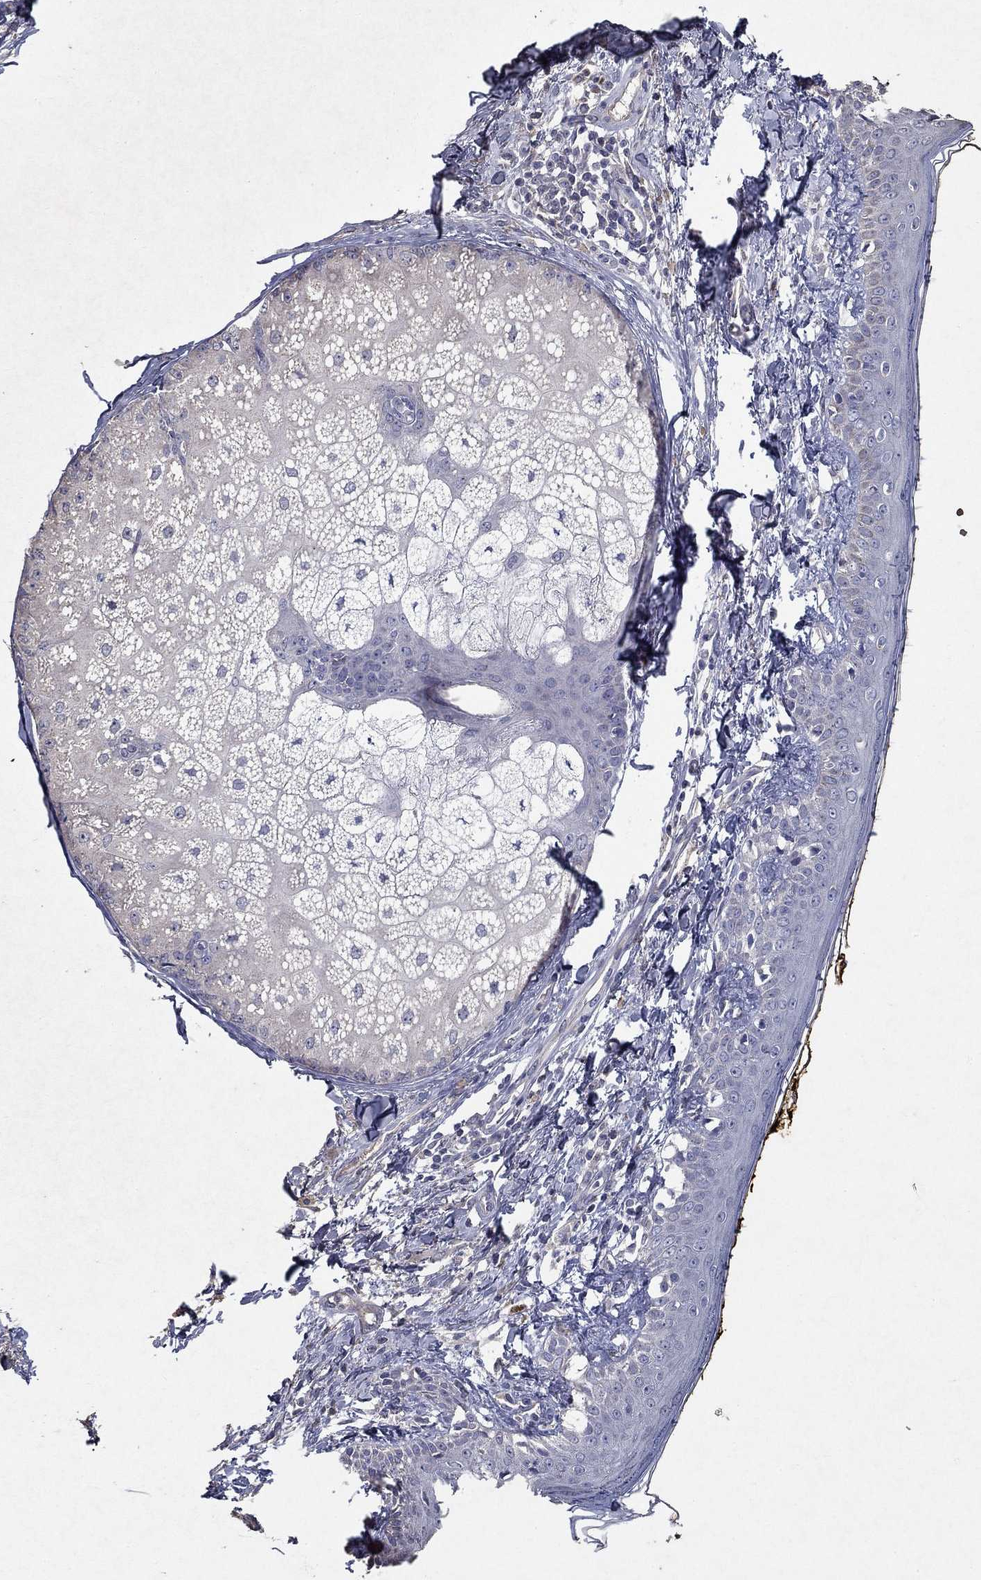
{"staining": {"intensity": "negative", "quantity": "none", "location": "none"}, "tissue": "skin", "cell_type": "Fibroblasts", "image_type": "normal", "snomed": [{"axis": "morphology", "description": "Normal tissue, NOS"}, {"axis": "topography", "description": "Skin"}], "caption": "IHC image of unremarkable skin stained for a protein (brown), which reveals no staining in fibroblasts.", "gene": "PROZ", "patient": {"sex": "male", "age": 76}}